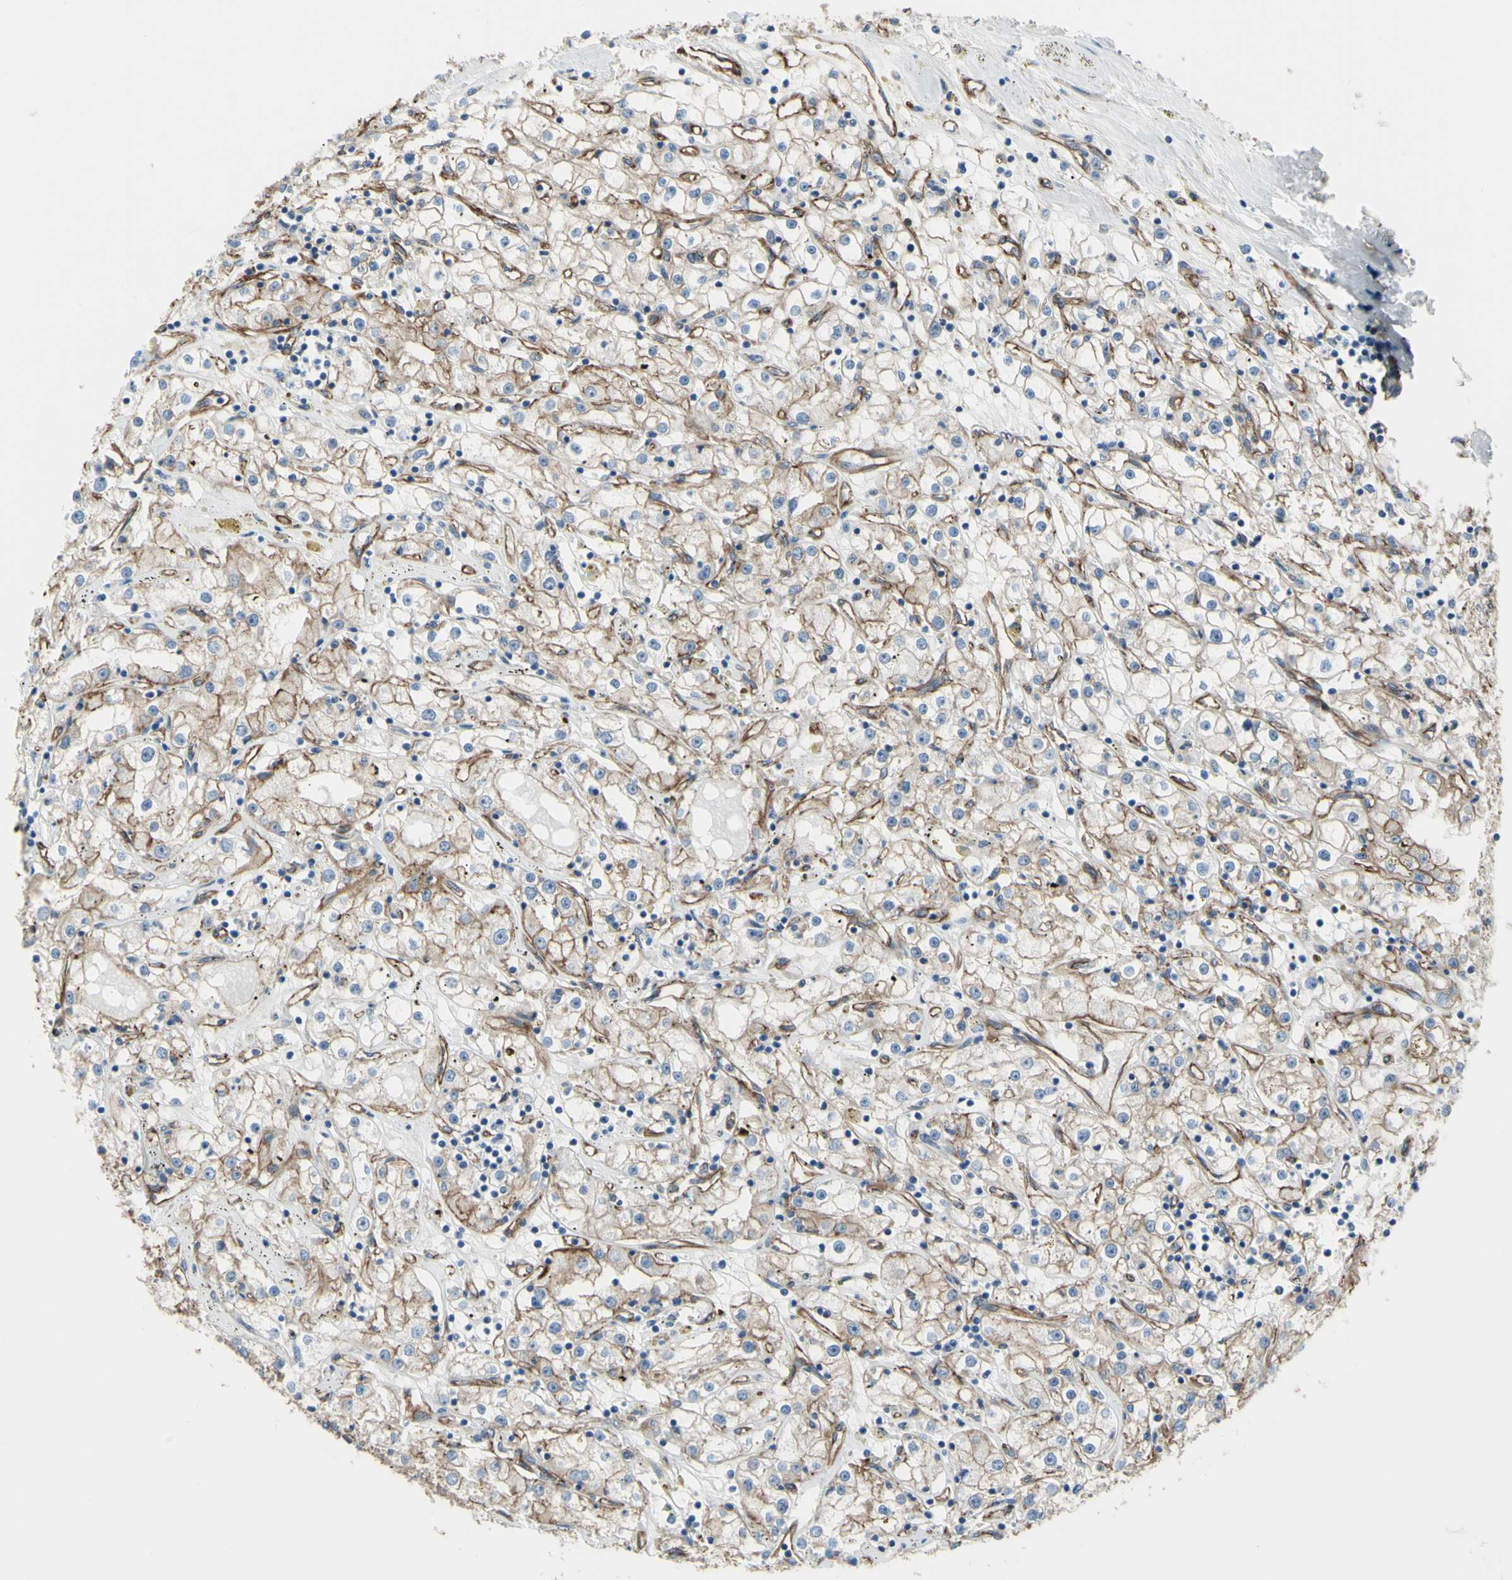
{"staining": {"intensity": "moderate", "quantity": ">75%", "location": "cytoplasmic/membranous"}, "tissue": "renal cancer", "cell_type": "Tumor cells", "image_type": "cancer", "snomed": [{"axis": "morphology", "description": "Adenocarcinoma, NOS"}, {"axis": "topography", "description": "Kidney"}], "caption": "An immunohistochemistry image of tumor tissue is shown. Protein staining in brown labels moderate cytoplasmic/membranous positivity in renal cancer within tumor cells.", "gene": "TPBG", "patient": {"sex": "male", "age": 56}}